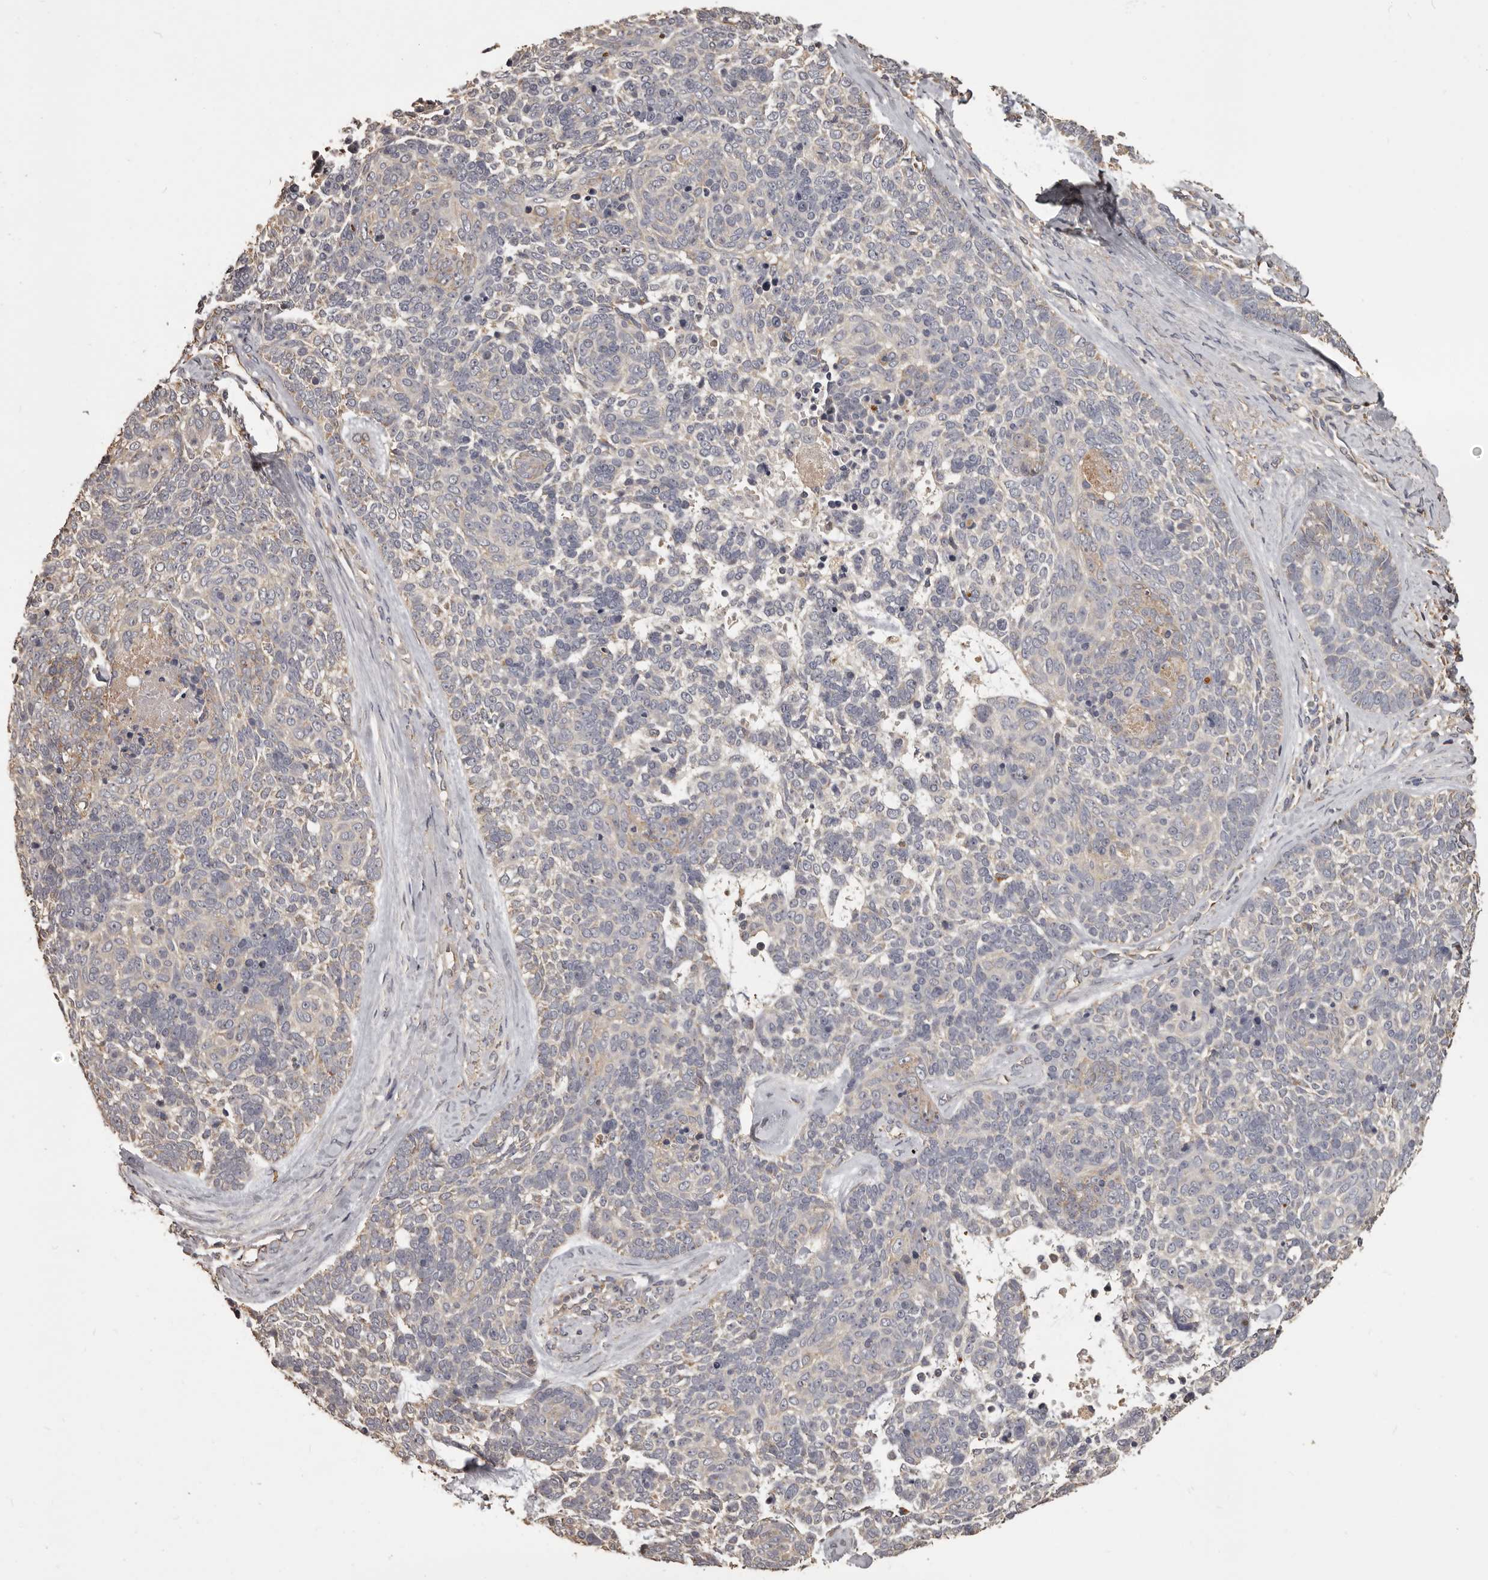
{"staining": {"intensity": "weak", "quantity": "<25%", "location": "cytoplasmic/membranous"}, "tissue": "skin cancer", "cell_type": "Tumor cells", "image_type": "cancer", "snomed": [{"axis": "morphology", "description": "Basal cell carcinoma"}, {"axis": "topography", "description": "Skin"}], "caption": "Tumor cells are negative for protein expression in human basal cell carcinoma (skin).", "gene": "MGAT5", "patient": {"sex": "female", "age": 81}}